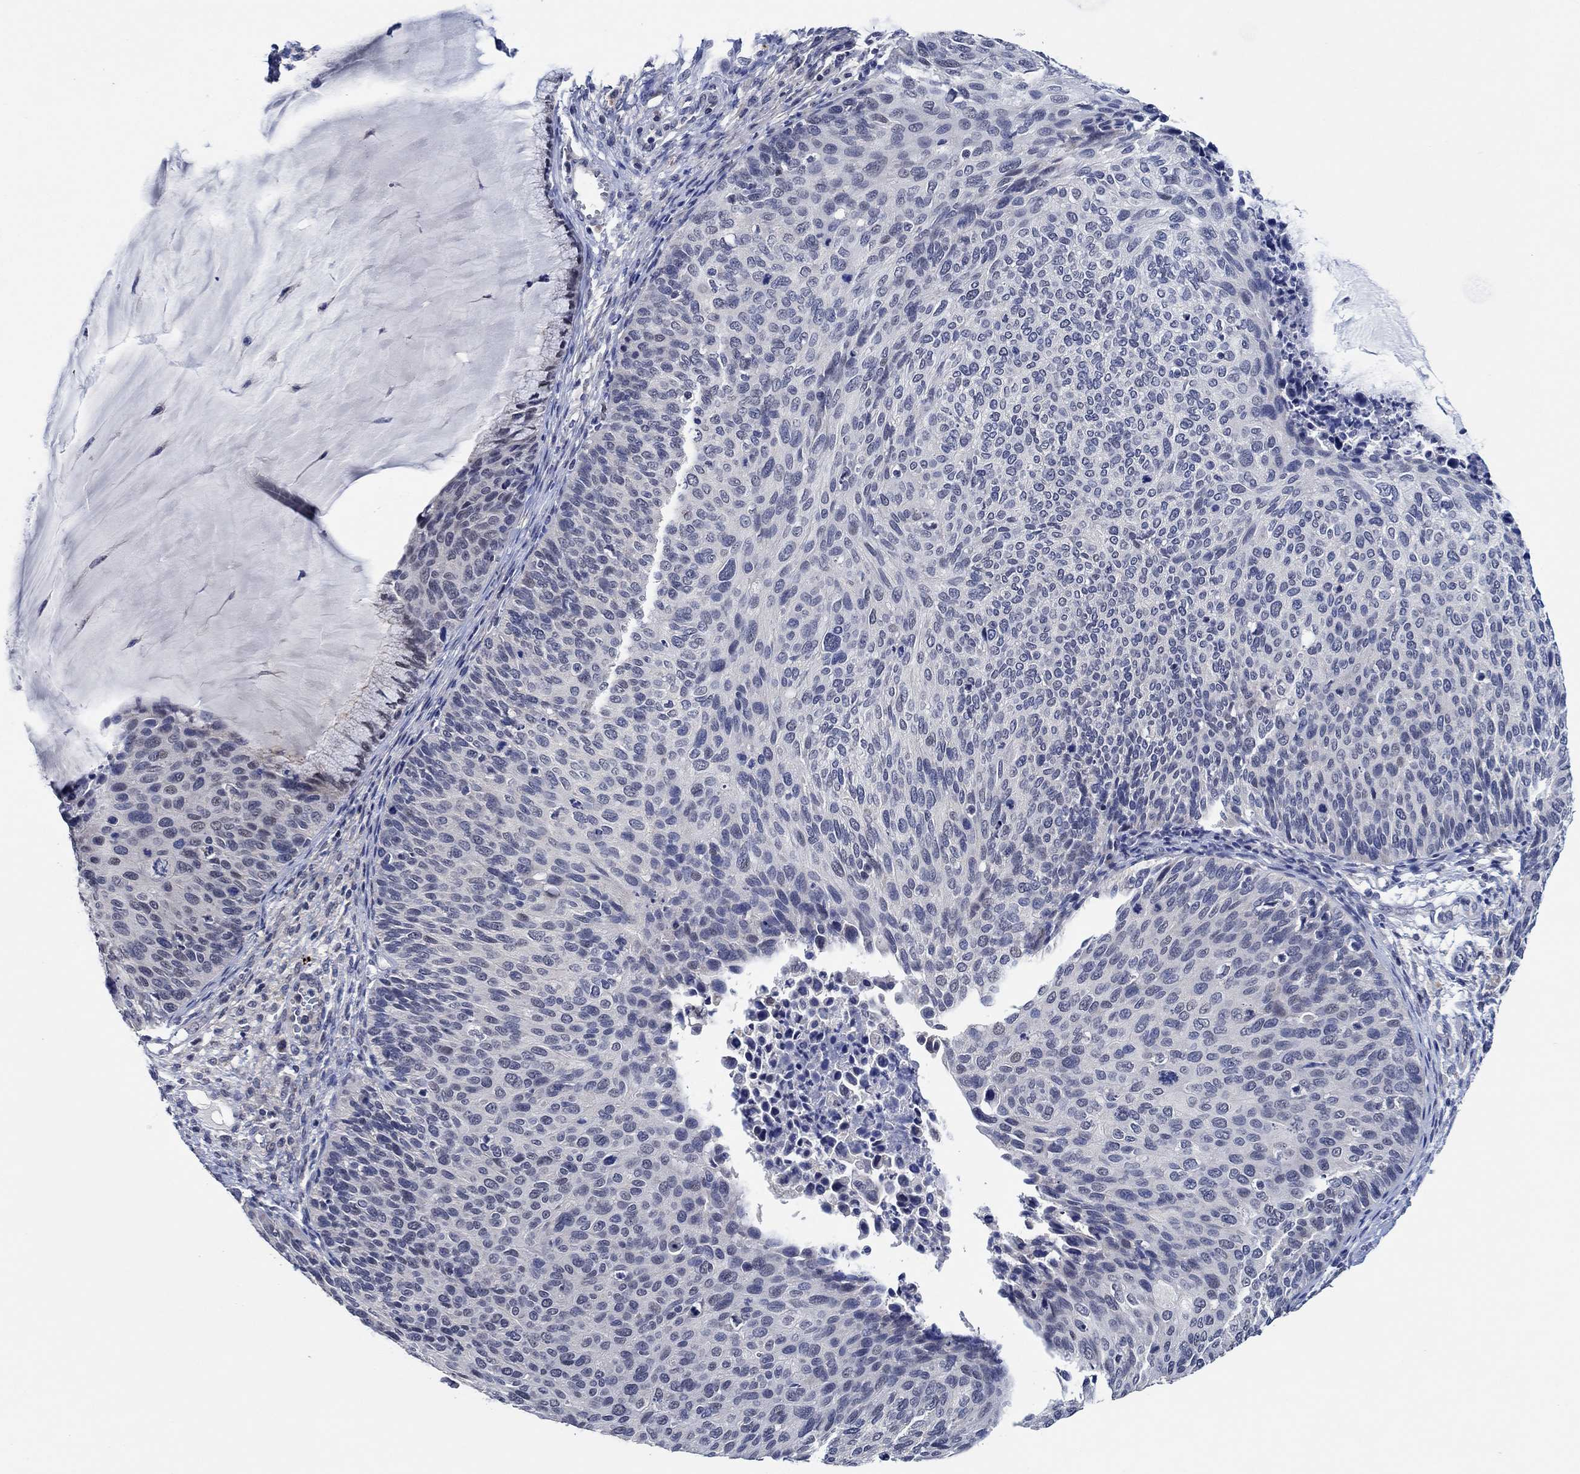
{"staining": {"intensity": "negative", "quantity": "none", "location": "none"}, "tissue": "cervical cancer", "cell_type": "Tumor cells", "image_type": "cancer", "snomed": [{"axis": "morphology", "description": "Squamous cell carcinoma, NOS"}, {"axis": "topography", "description": "Cervix"}], "caption": "Immunohistochemistry of cervical squamous cell carcinoma displays no staining in tumor cells.", "gene": "PRRT3", "patient": {"sex": "female", "age": 36}}